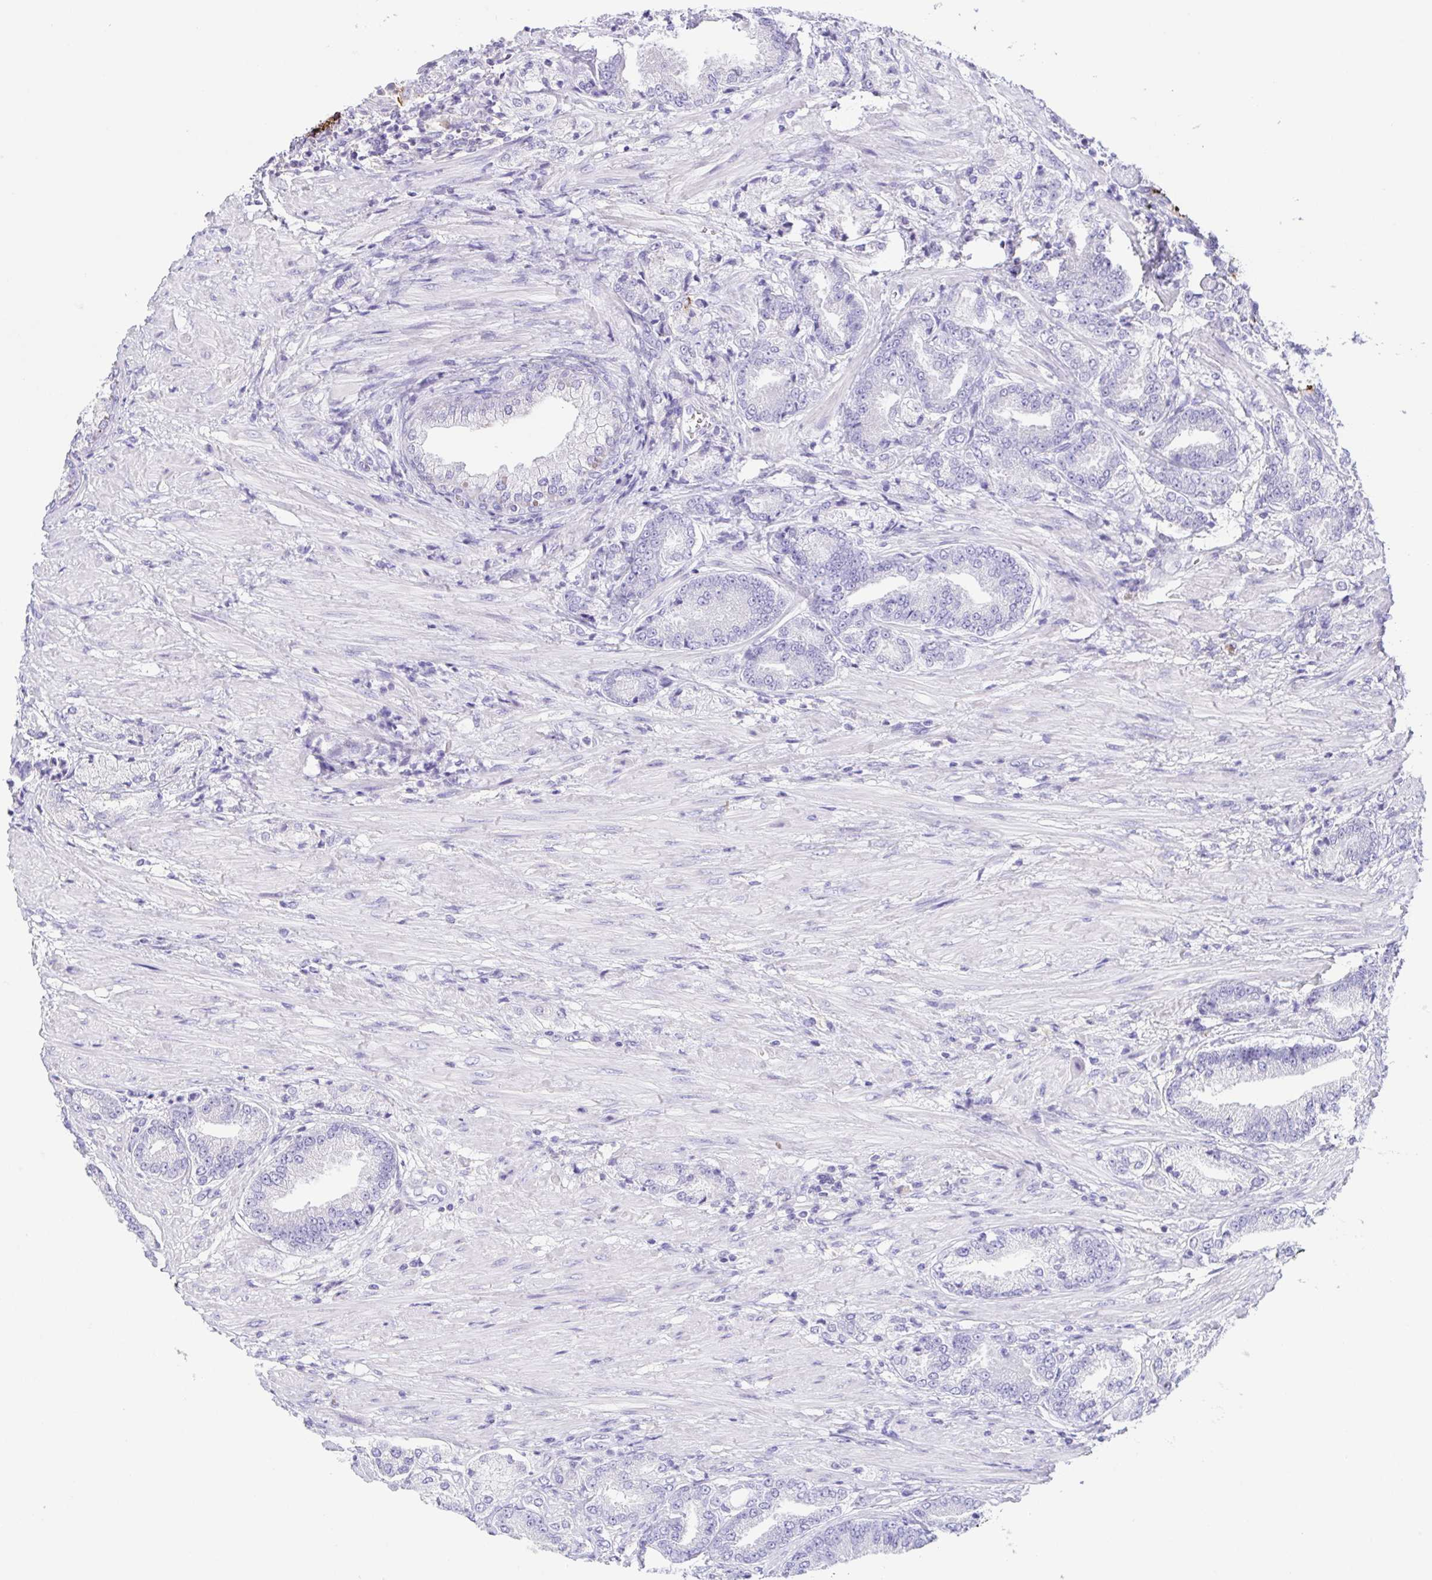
{"staining": {"intensity": "negative", "quantity": "none", "location": "none"}, "tissue": "prostate cancer", "cell_type": "Tumor cells", "image_type": "cancer", "snomed": [{"axis": "morphology", "description": "Adenocarcinoma, High grade"}, {"axis": "topography", "description": "Prostate and seminal vesicle, NOS"}], "caption": "The immunohistochemistry (IHC) photomicrograph has no significant positivity in tumor cells of prostate cancer tissue.", "gene": "ARPP21", "patient": {"sex": "male", "age": 61}}